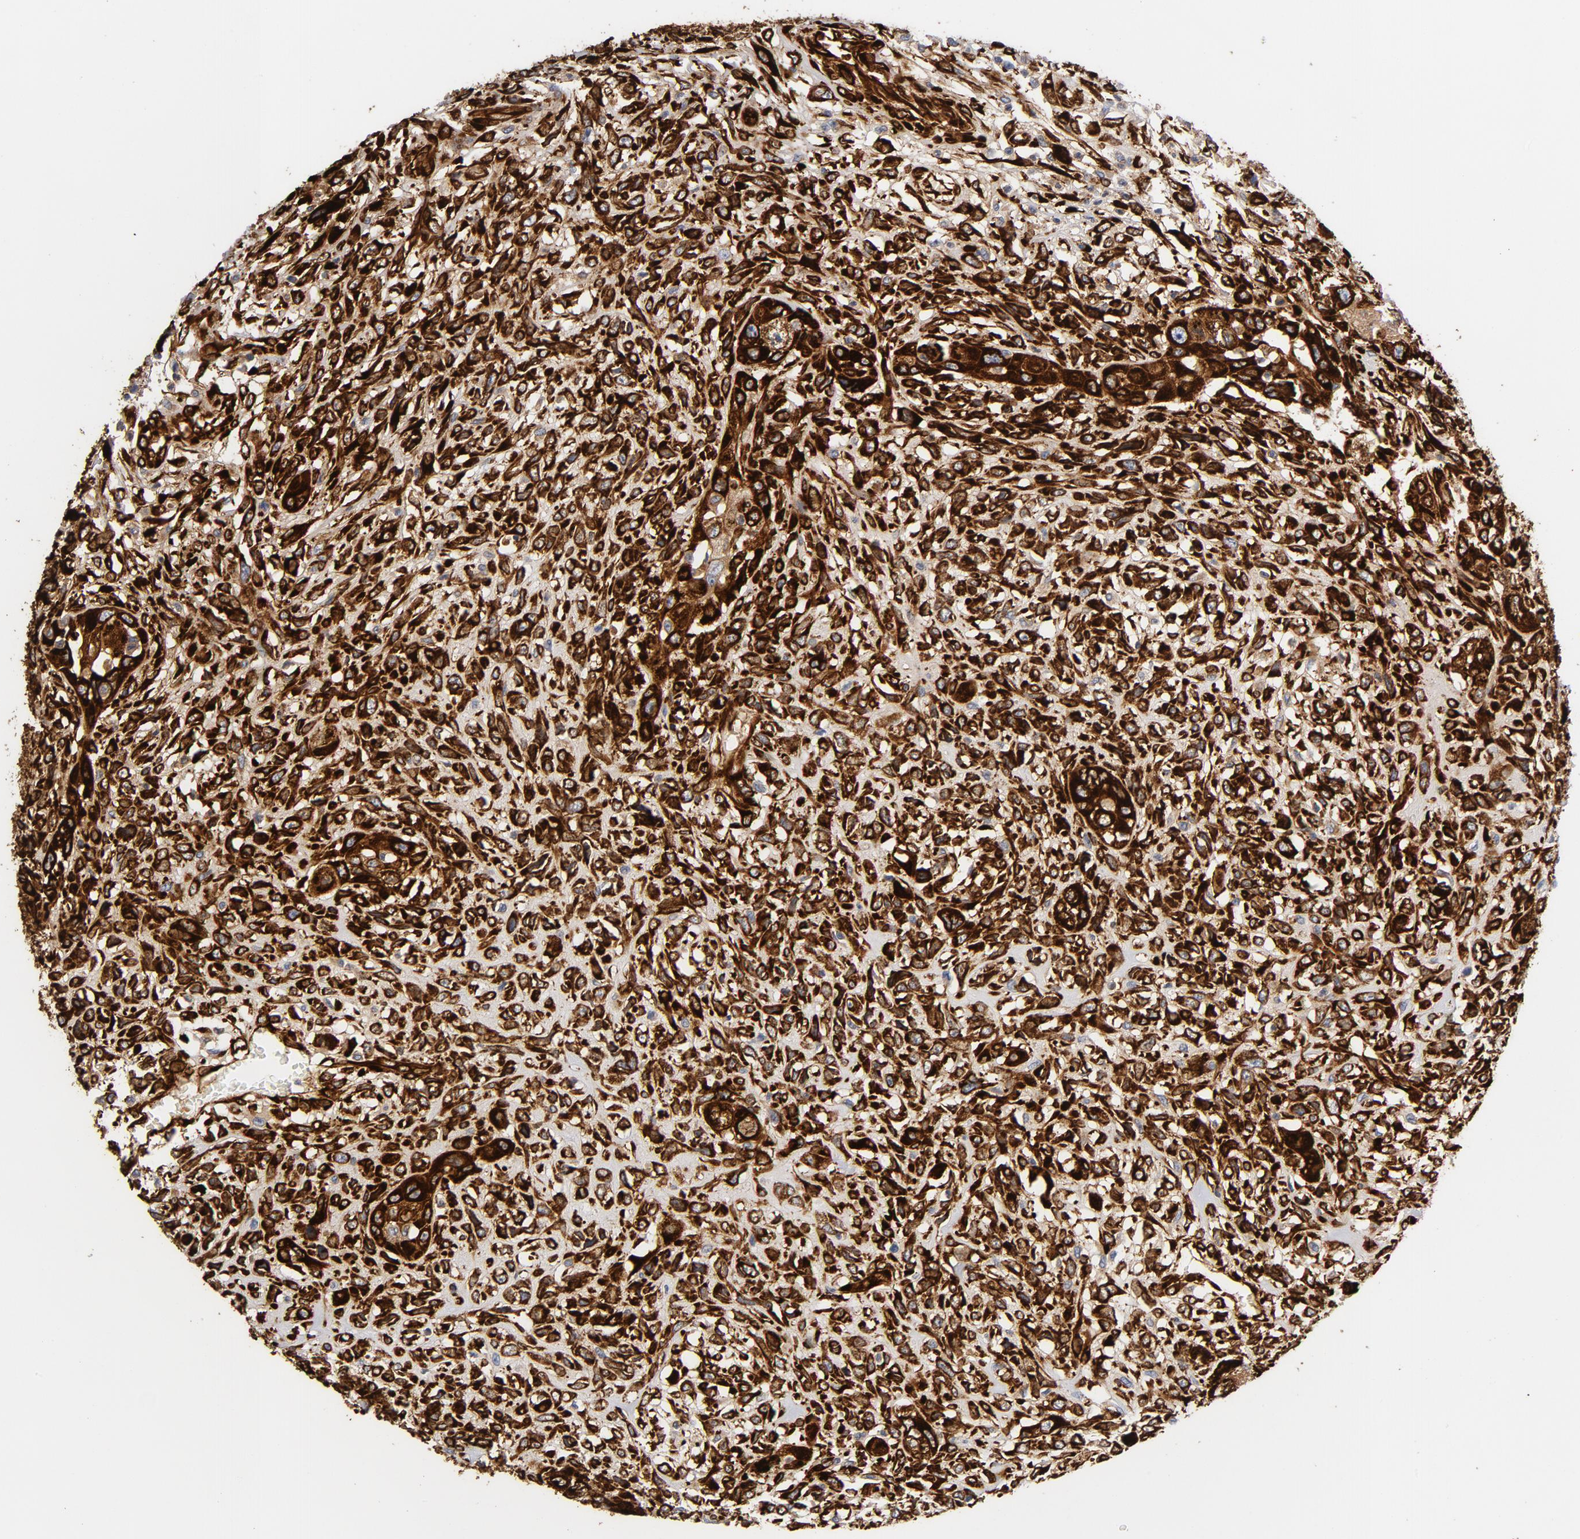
{"staining": {"intensity": "strong", "quantity": ">75%", "location": "cytoplasmic/membranous"}, "tissue": "head and neck cancer", "cell_type": "Tumor cells", "image_type": "cancer", "snomed": [{"axis": "morphology", "description": "Neoplasm, malignant, NOS"}, {"axis": "topography", "description": "Salivary gland"}, {"axis": "topography", "description": "Head-Neck"}], "caption": "An immunohistochemistry photomicrograph of neoplastic tissue is shown. Protein staining in brown highlights strong cytoplasmic/membranous positivity in neoplasm (malignant) (head and neck) within tumor cells. (Brightfield microscopy of DAB IHC at high magnification).", "gene": "SERPINH1", "patient": {"sex": "male", "age": 43}}